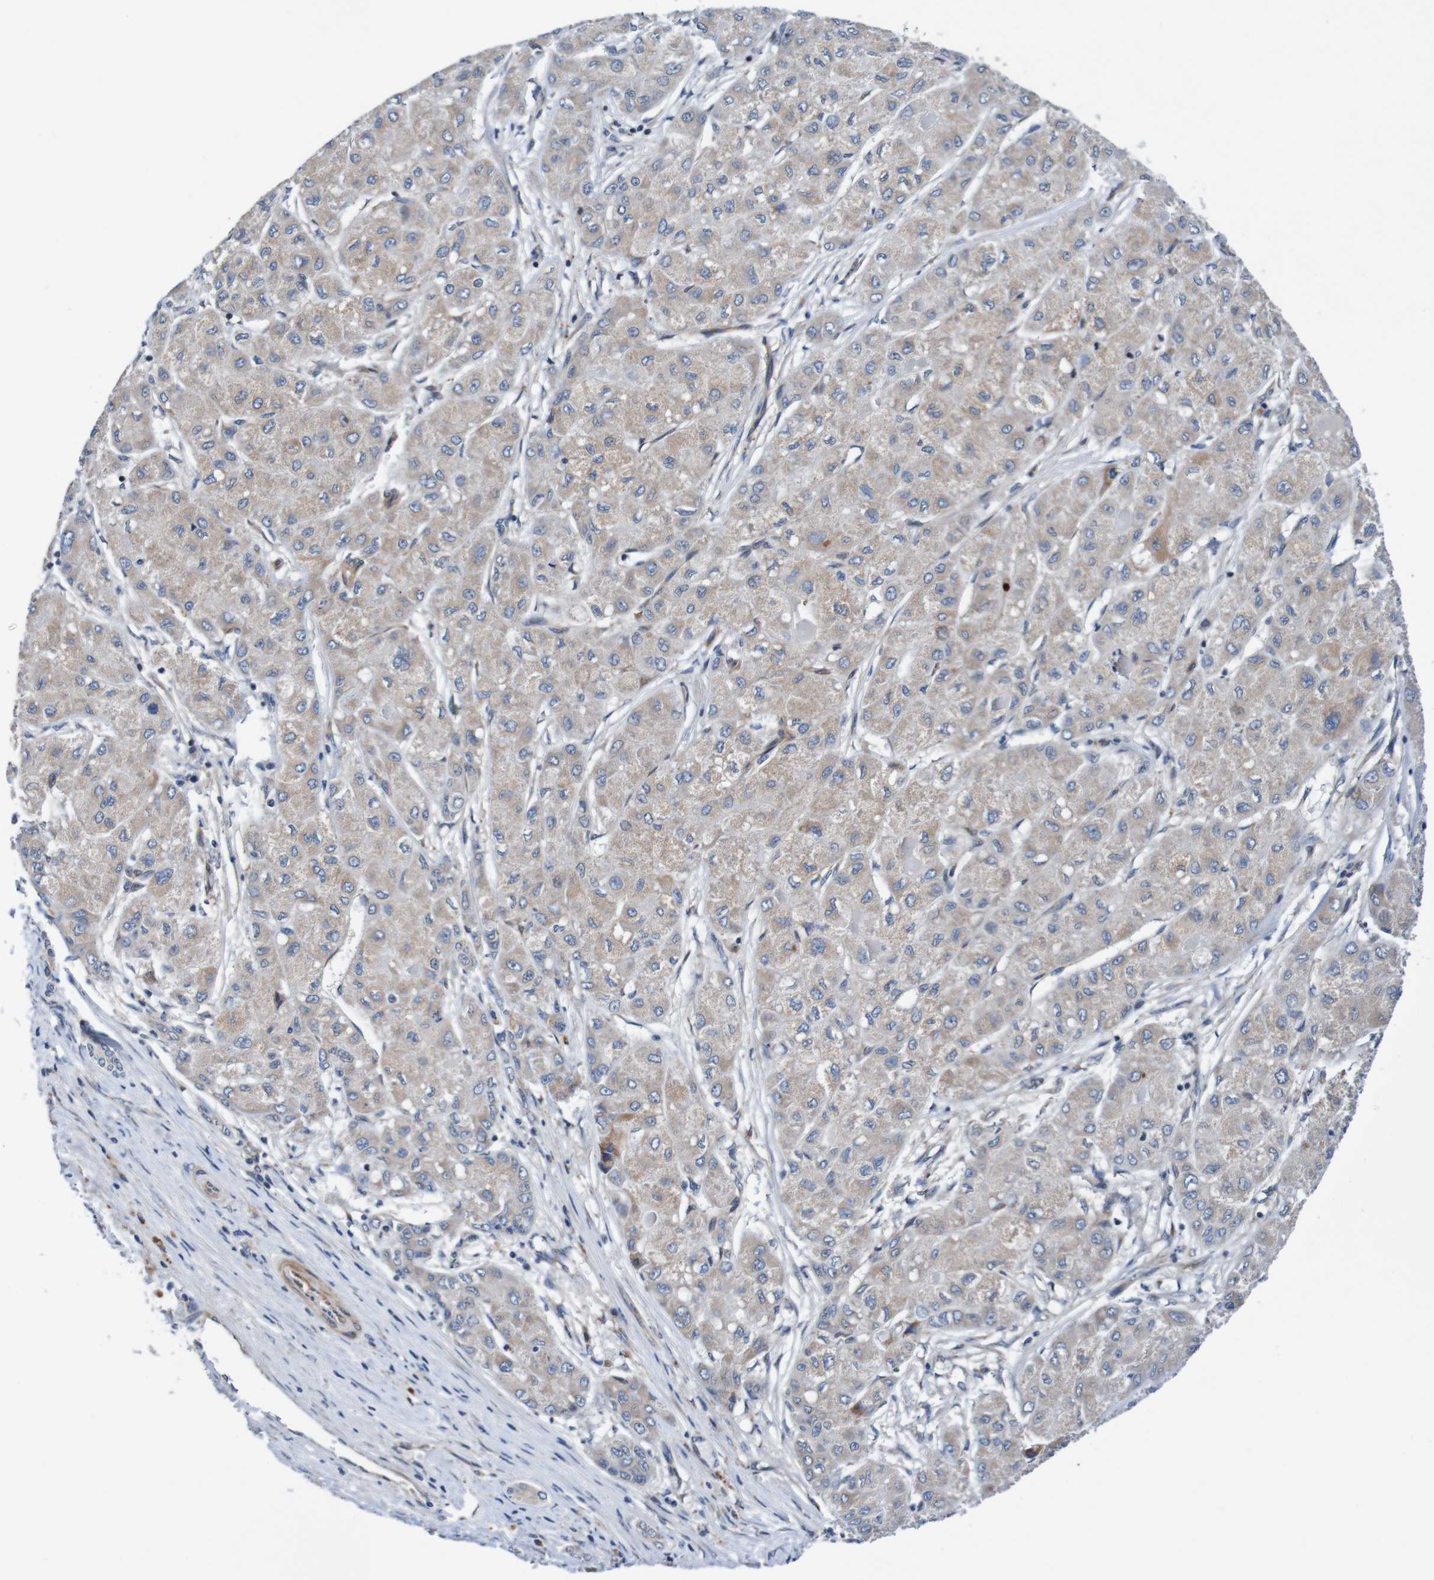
{"staining": {"intensity": "weak", "quantity": ">75%", "location": "cytoplasmic/membranous"}, "tissue": "liver cancer", "cell_type": "Tumor cells", "image_type": "cancer", "snomed": [{"axis": "morphology", "description": "Carcinoma, Hepatocellular, NOS"}, {"axis": "topography", "description": "Liver"}], "caption": "Liver cancer stained for a protein shows weak cytoplasmic/membranous positivity in tumor cells.", "gene": "CPED1", "patient": {"sex": "male", "age": 80}}